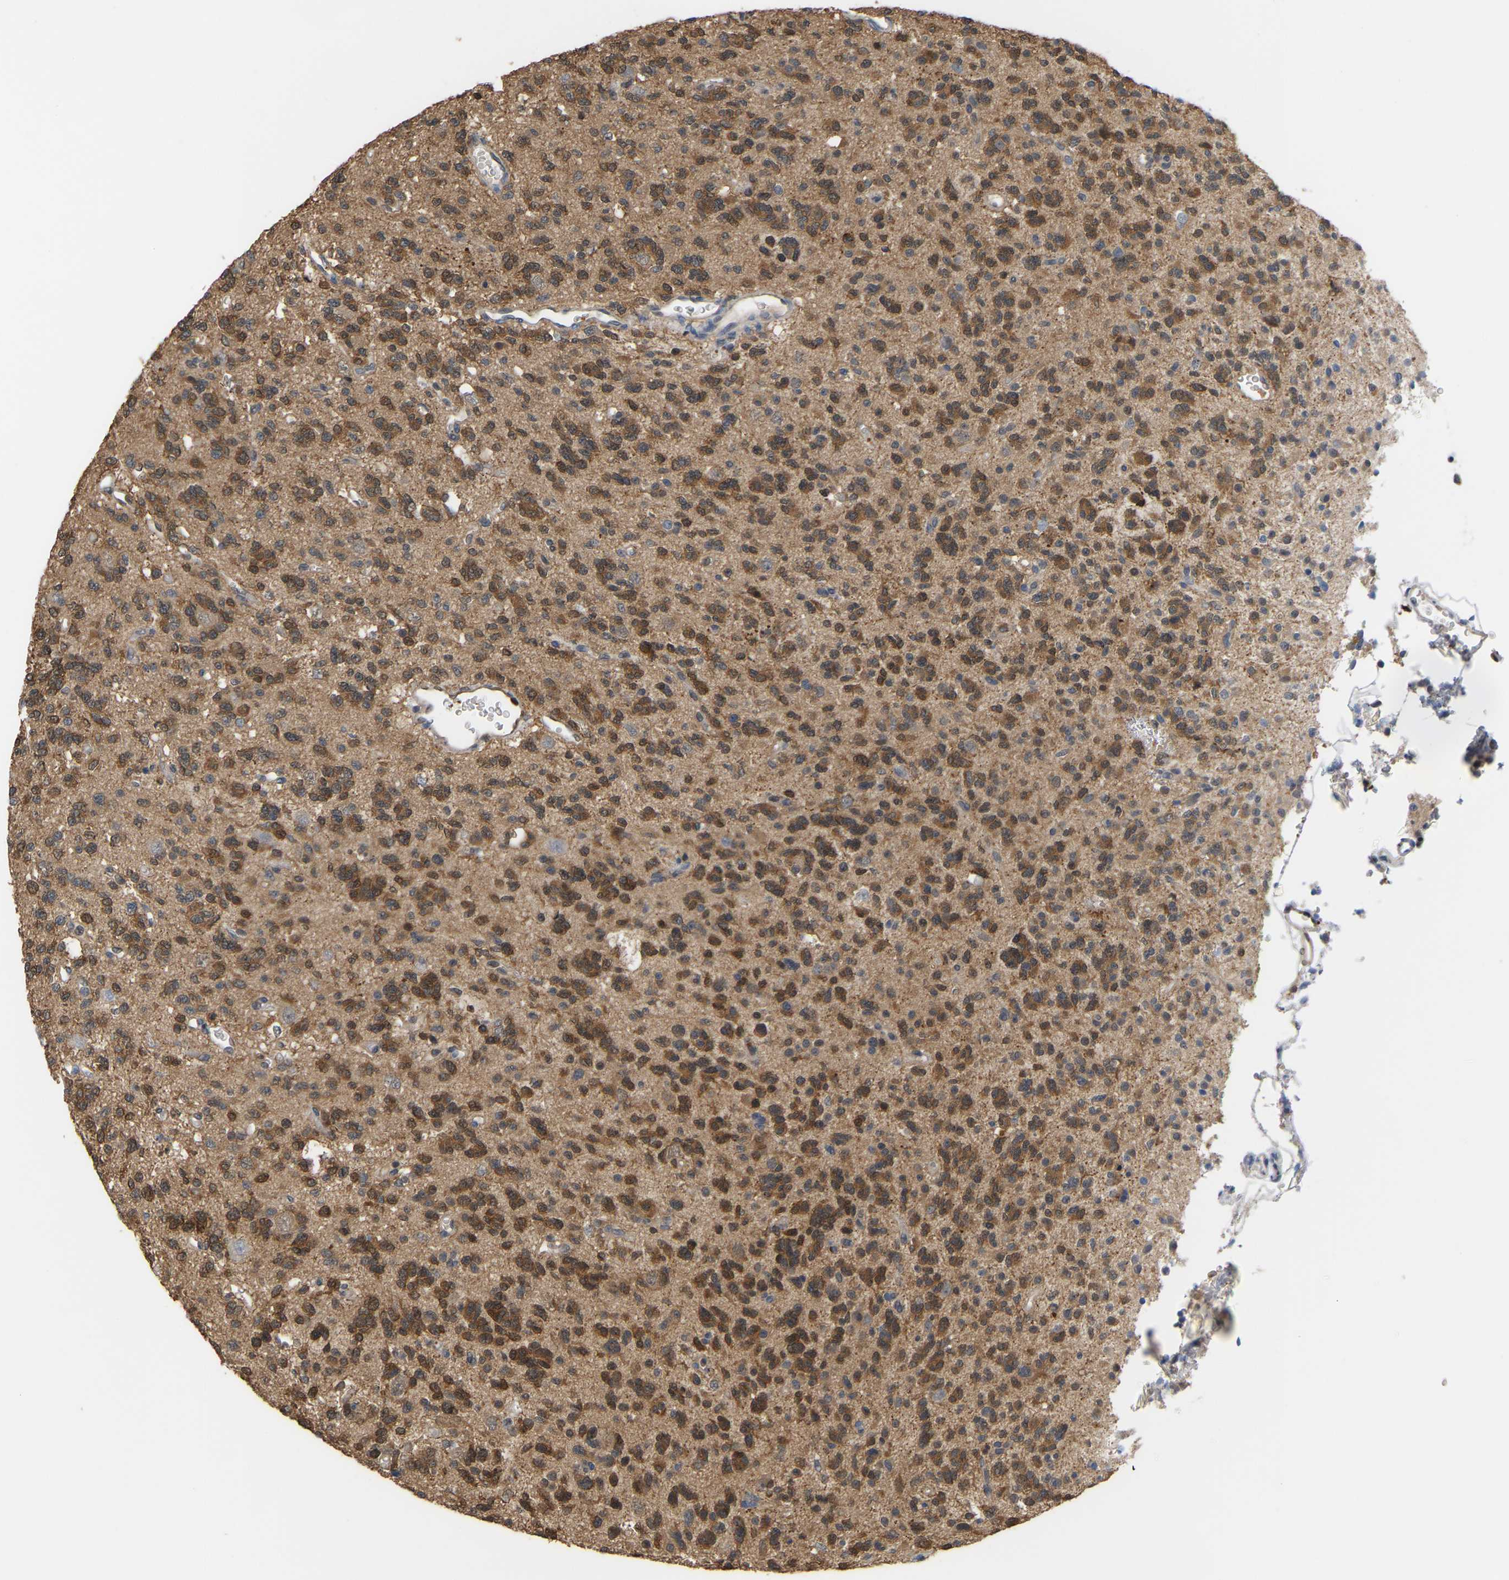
{"staining": {"intensity": "moderate", "quantity": "25%-75%", "location": "cytoplasmic/membranous"}, "tissue": "glioma", "cell_type": "Tumor cells", "image_type": "cancer", "snomed": [{"axis": "morphology", "description": "Glioma, malignant, Low grade"}, {"axis": "topography", "description": "Brain"}], "caption": "Malignant glioma (low-grade) was stained to show a protein in brown. There is medium levels of moderate cytoplasmic/membranous positivity in about 25%-75% of tumor cells. (DAB IHC, brown staining for protein, blue staining for nuclei).", "gene": "MTPN", "patient": {"sex": "male", "age": 38}}